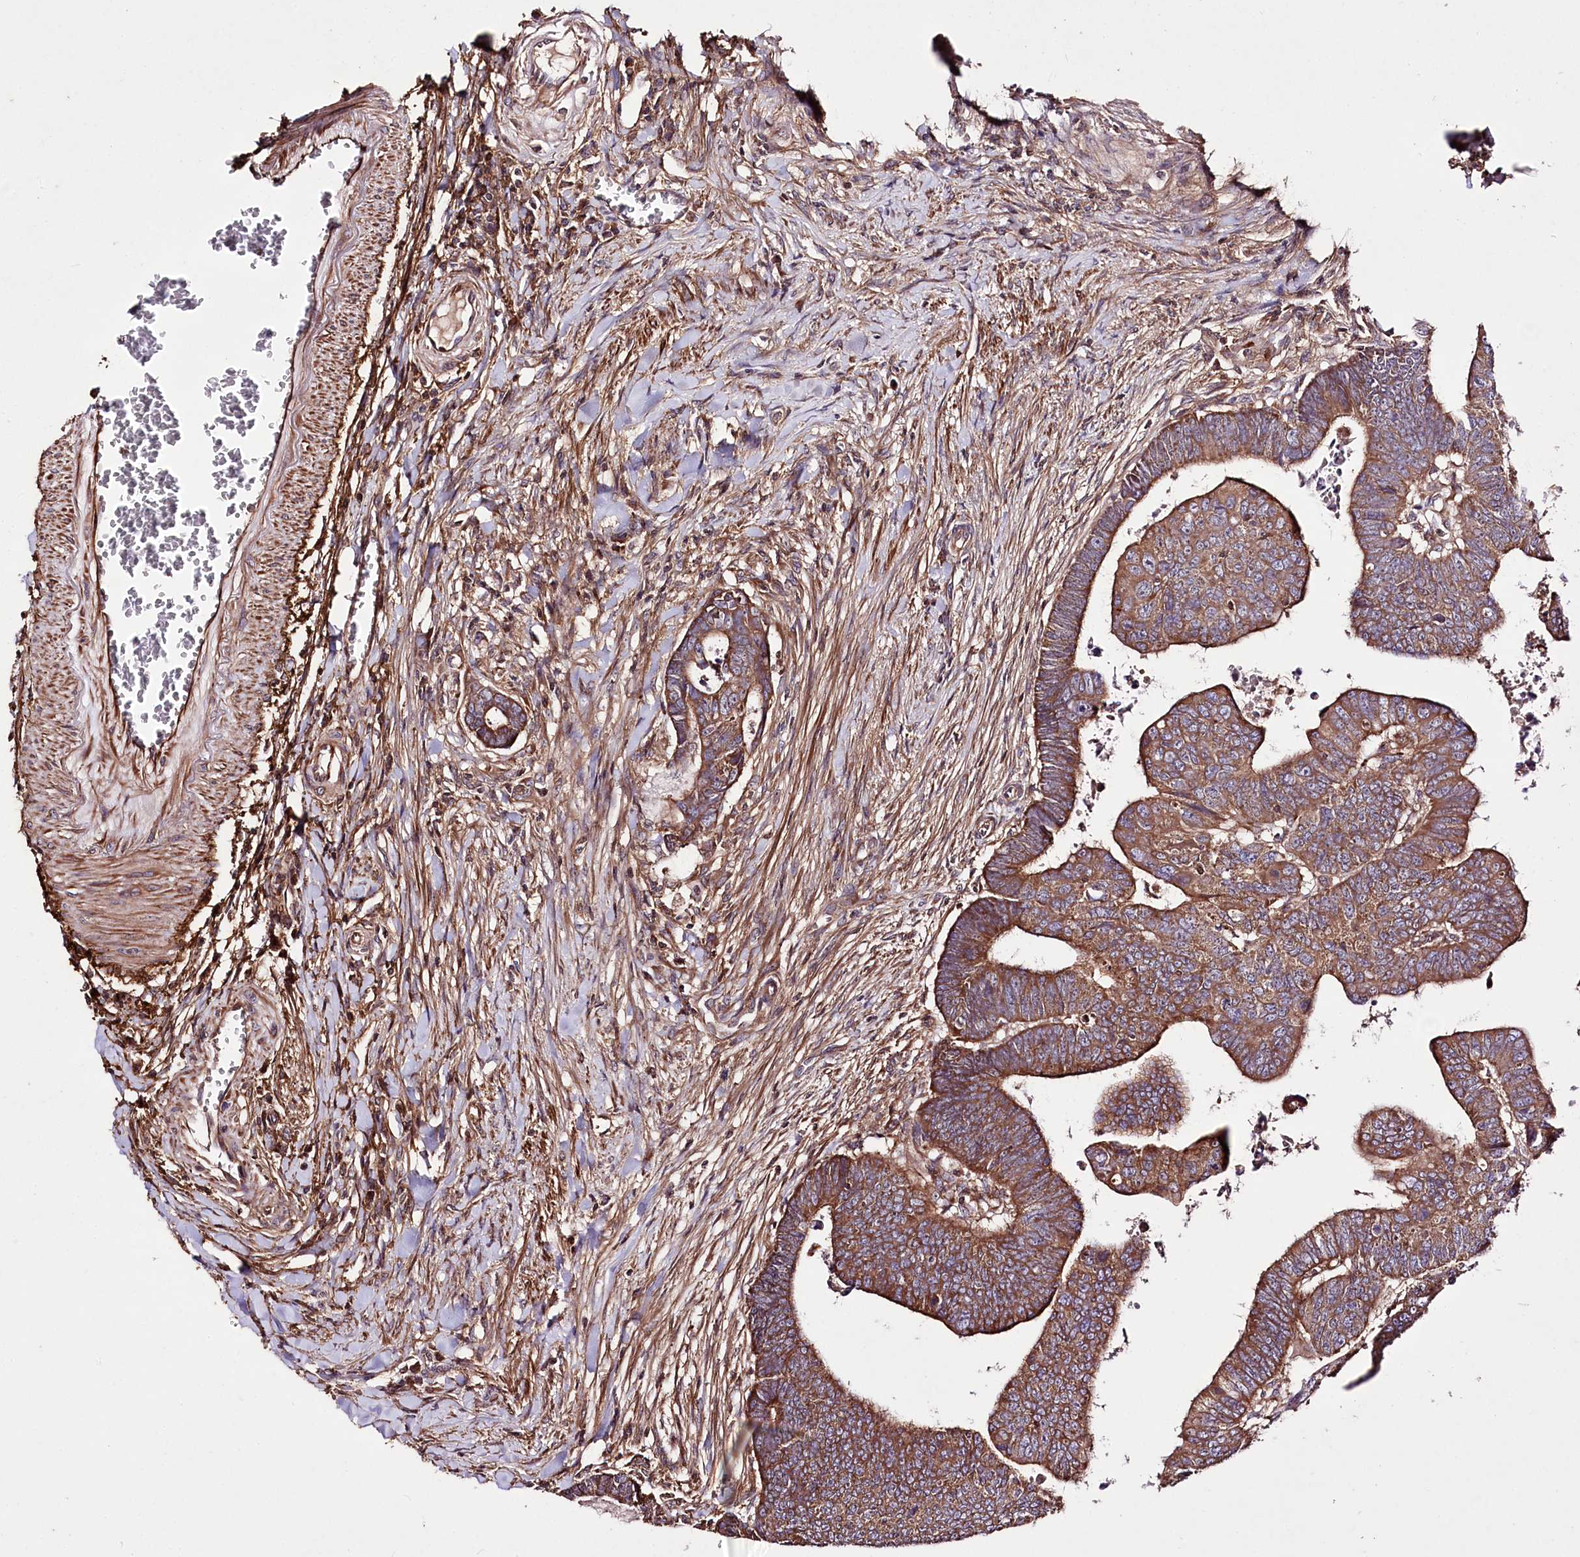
{"staining": {"intensity": "moderate", "quantity": ">75%", "location": "cytoplasmic/membranous"}, "tissue": "colorectal cancer", "cell_type": "Tumor cells", "image_type": "cancer", "snomed": [{"axis": "morphology", "description": "Normal tissue, NOS"}, {"axis": "morphology", "description": "Adenocarcinoma, NOS"}, {"axis": "topography", "description": "Rectum"}], "caption": "DAB immunohistochemical staining of human colorectal cancer demonstrates moderate cytoplasmic/membranous protein staining in about >75% of tumor cells.", "gene": "WWC1", "patient": {"sex": "female", "age": 65}}